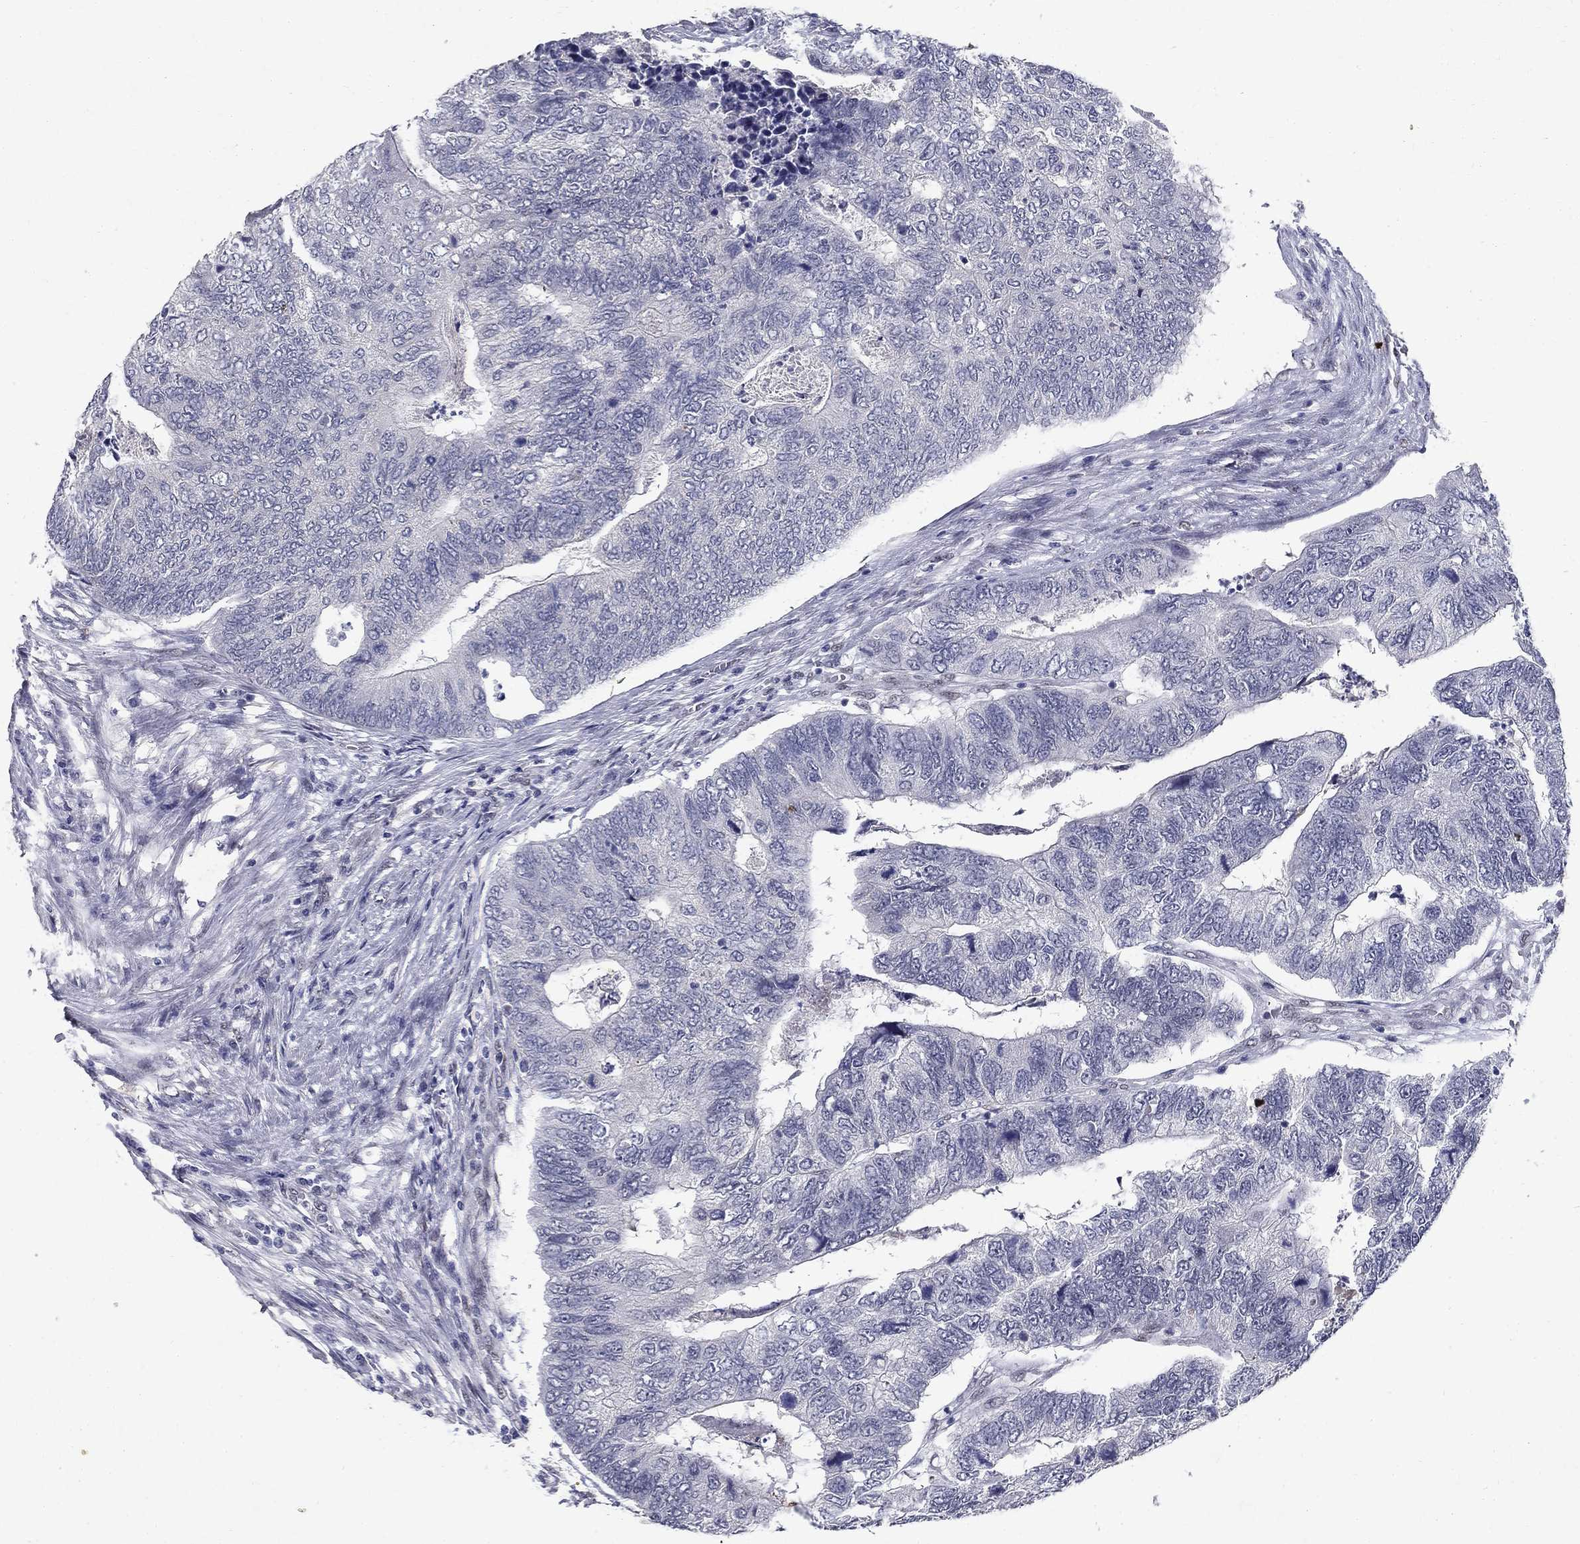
{"staining": {"intensity": "negative", "quantity": "none", "location": "none"}, "tissue": "colorectal cancer", "cell_type": "Tumor cells", "image_type": "cancer", "snomed": [{"axis": "morphology", "description": "Adenocarcinoma, NOS"}, {"axis": "topography", "description": "Colon"}], "caption": "This photomicrograph is of colorectal cancer stained with immunohistochemistry to label a protein in brown with the nuclei are counter-stained blue. There is no staining in tumor cells. The staining is performed using DAB brown chromogen with nuclei counter-stained in using hematoxylin.", "gene": "RBFOX1", "patient": {"sex": "female", "age": 67}}